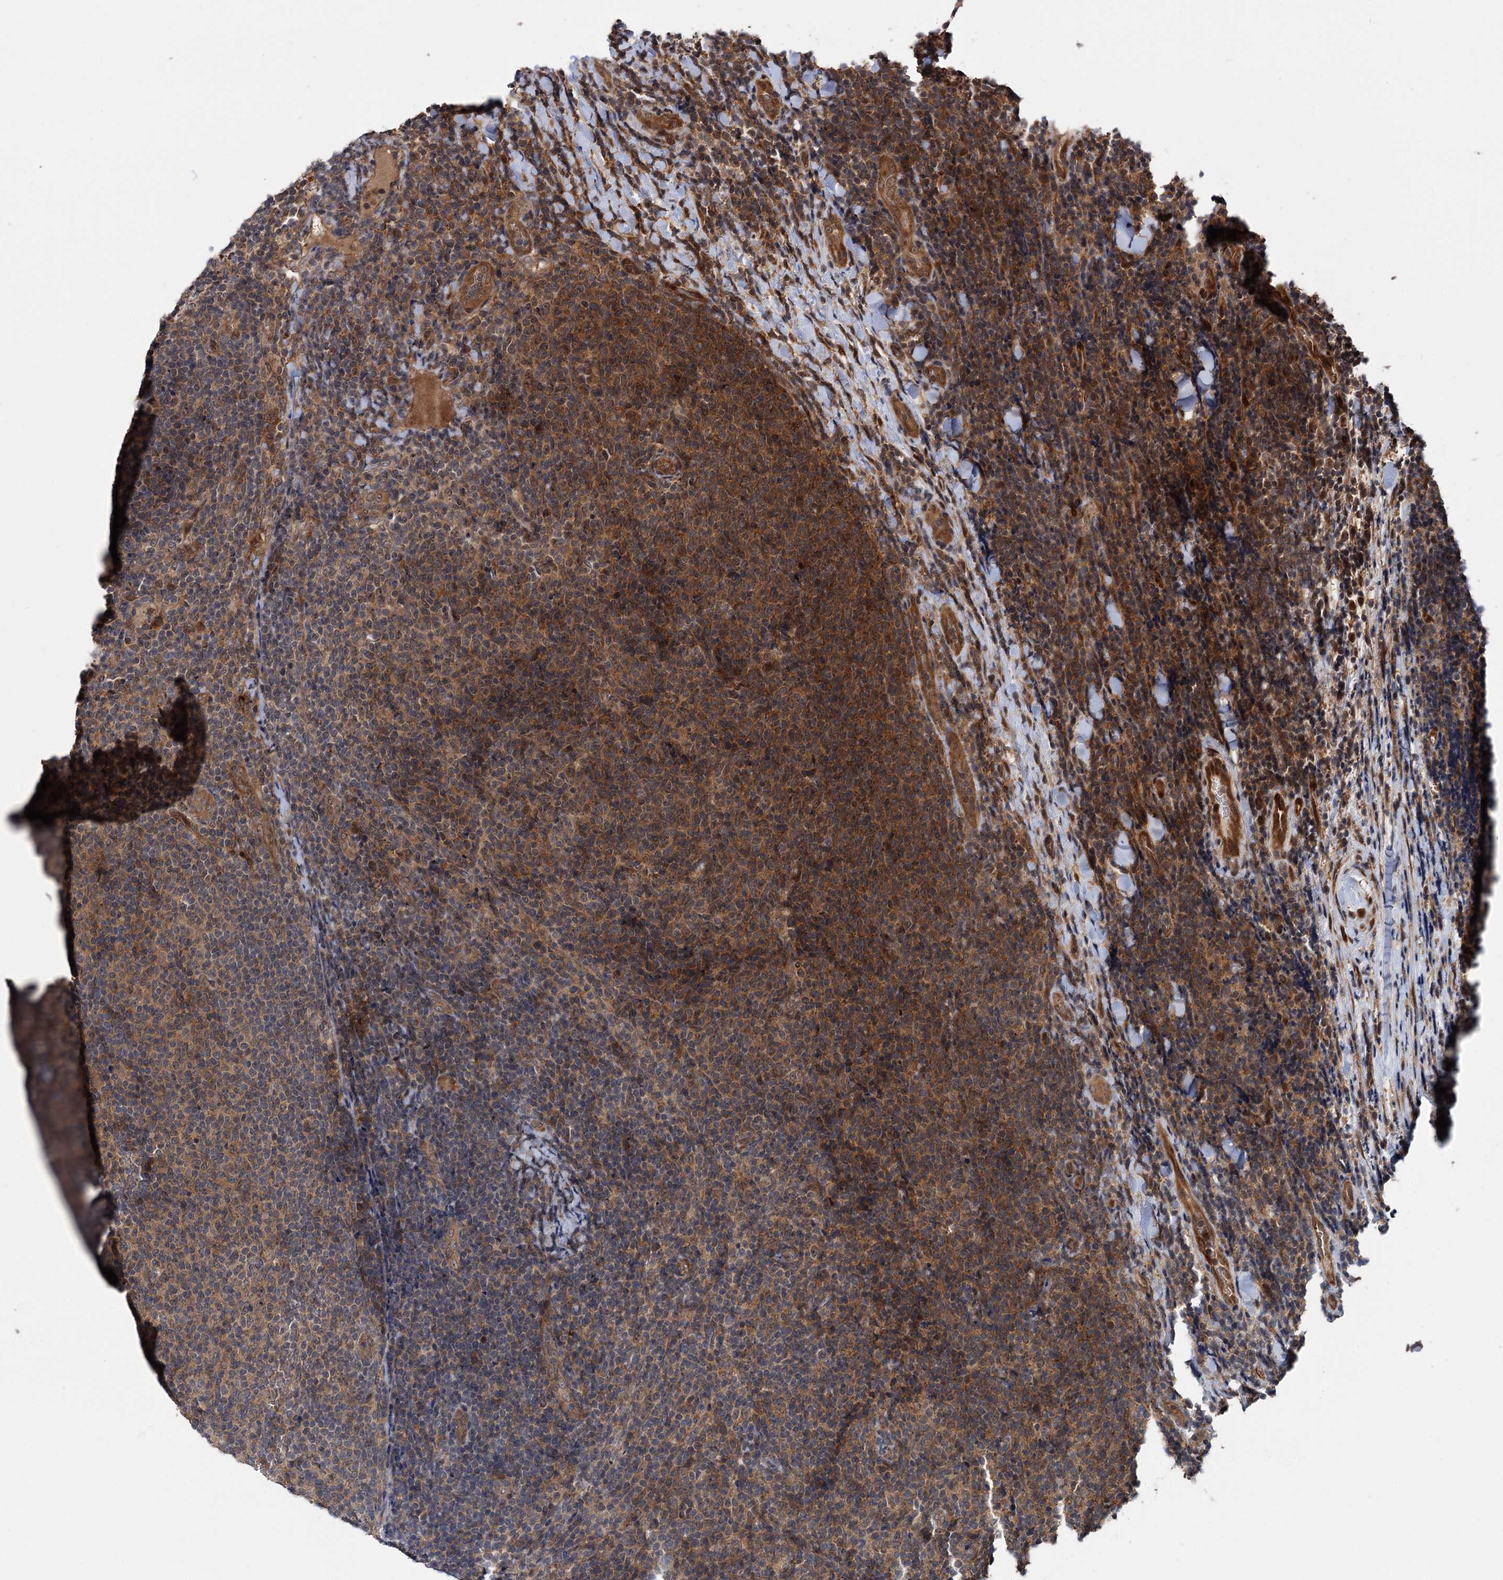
{"staining": {"intensity": "moderate", "quantity": "25%-75%", "location": "cytoplasmic/membranous"}, "tissue": "lymphoma", "cell_type": "Tumor cells", "image_type": "cancer", "snomed": [{"axis": "morphology", "description": "Malignant lymphoma, non-Hodgkin's type, Low grade"}, {"axis": "topography", "description": "Lymph node"}], "caption": "Malignant lymphoma, non-Hodgkin's type (low-grade) stained with a brown dye displays moderate cytoplasmic/membranous positive positivity in about 25%-75% of tumor cells.", "gene": "KANSL2", "patient": {"sex": "male", "age": 66}}